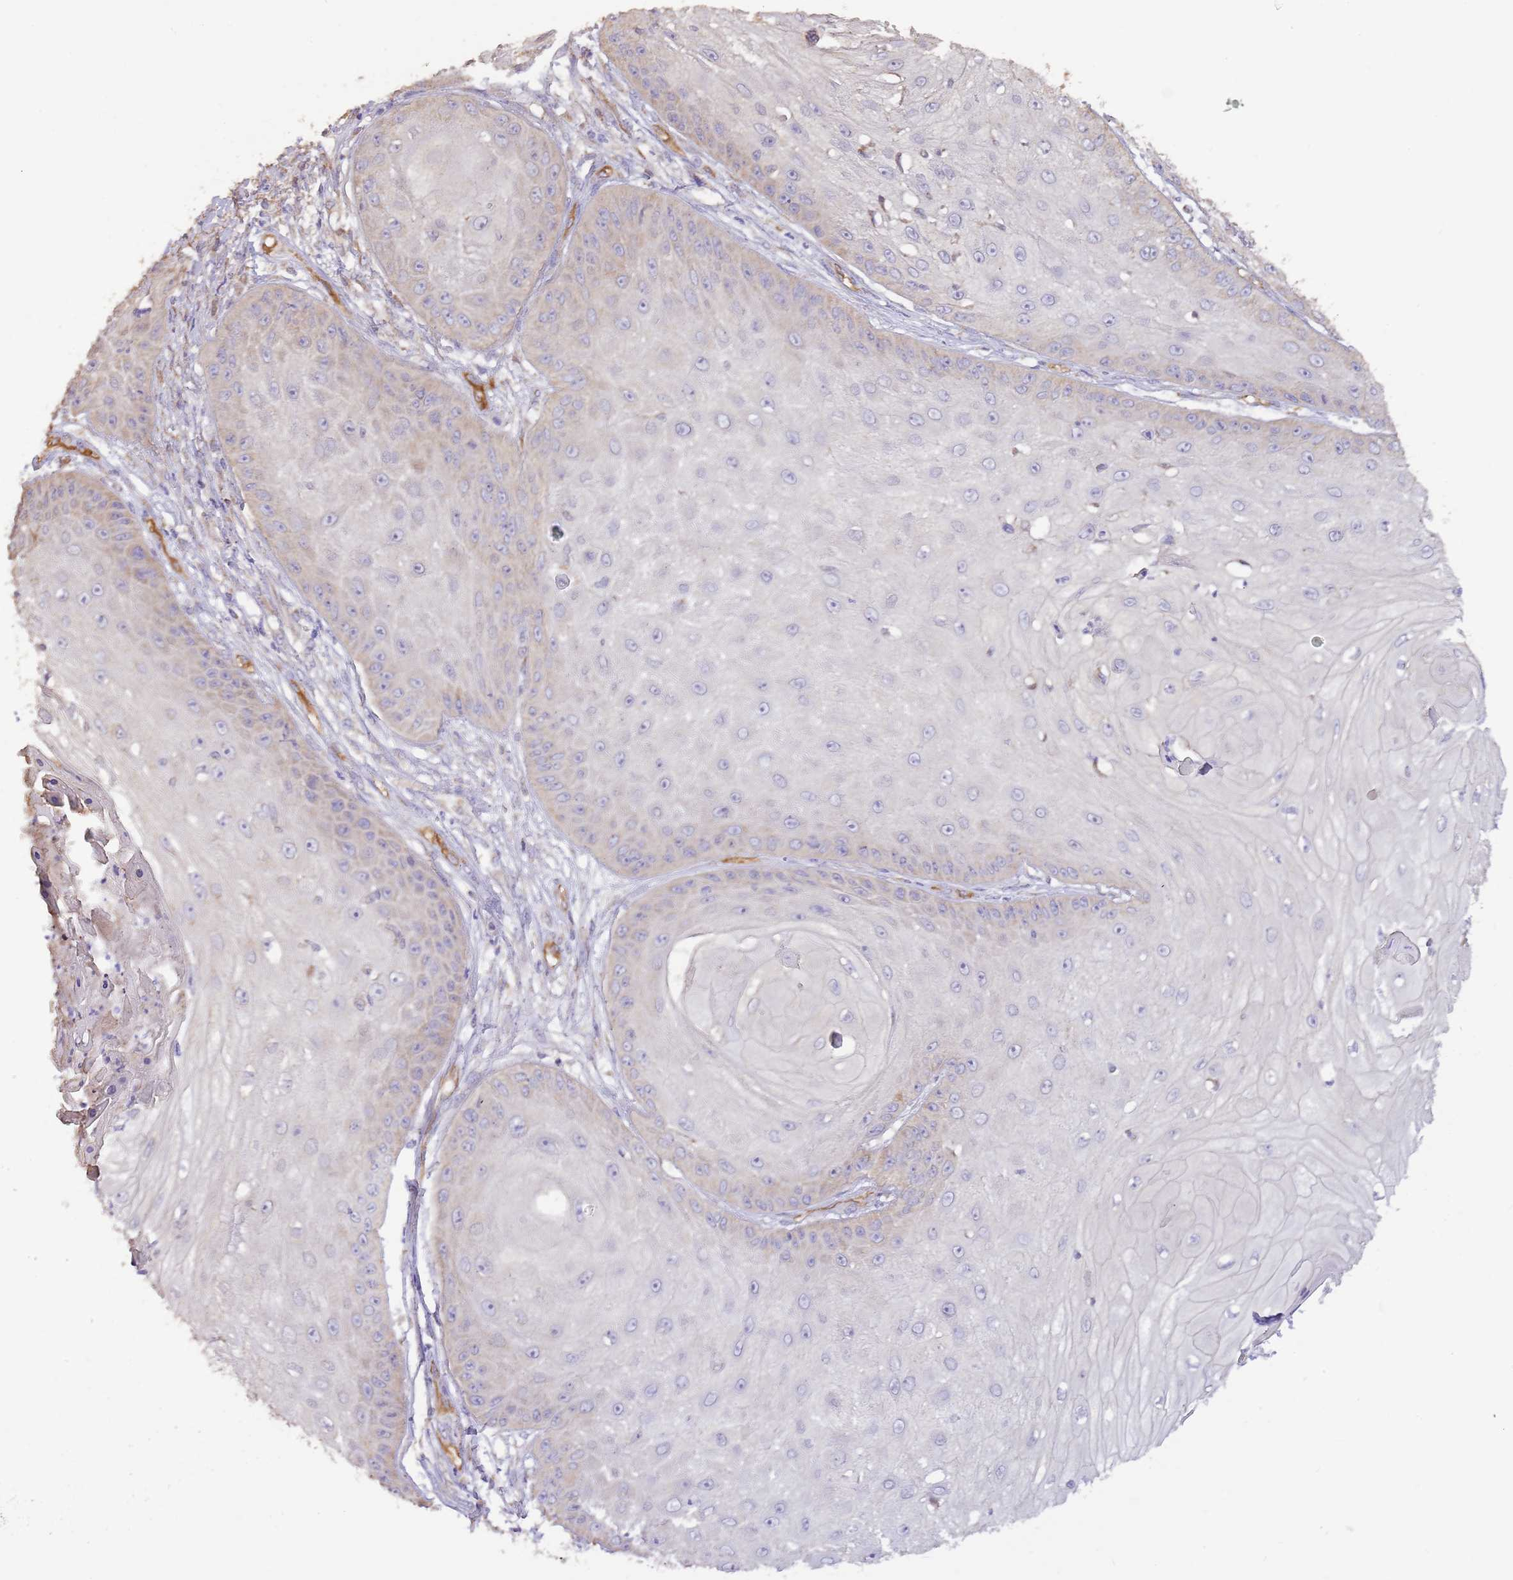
{"staining": {"intensity": "weak", "quantity": "<25%", "location": "cytoplasmic/membranous"}, "tissue": "skin cancer", "cell_type": "Tumor cells", "image_type": "cancer", "snomed": [{"axis": "morphology", "description": "Squamous cell carcinoma, NOS"}, {"axis": "topography", "description": "Skin"}], "caption": "Photomicrograph shows no significant protein expression in tumor cells of skin cancer (squamous cell carcinoma).", "gene": "DOCK9", "patient": {"sex": "male", "age": 70}}